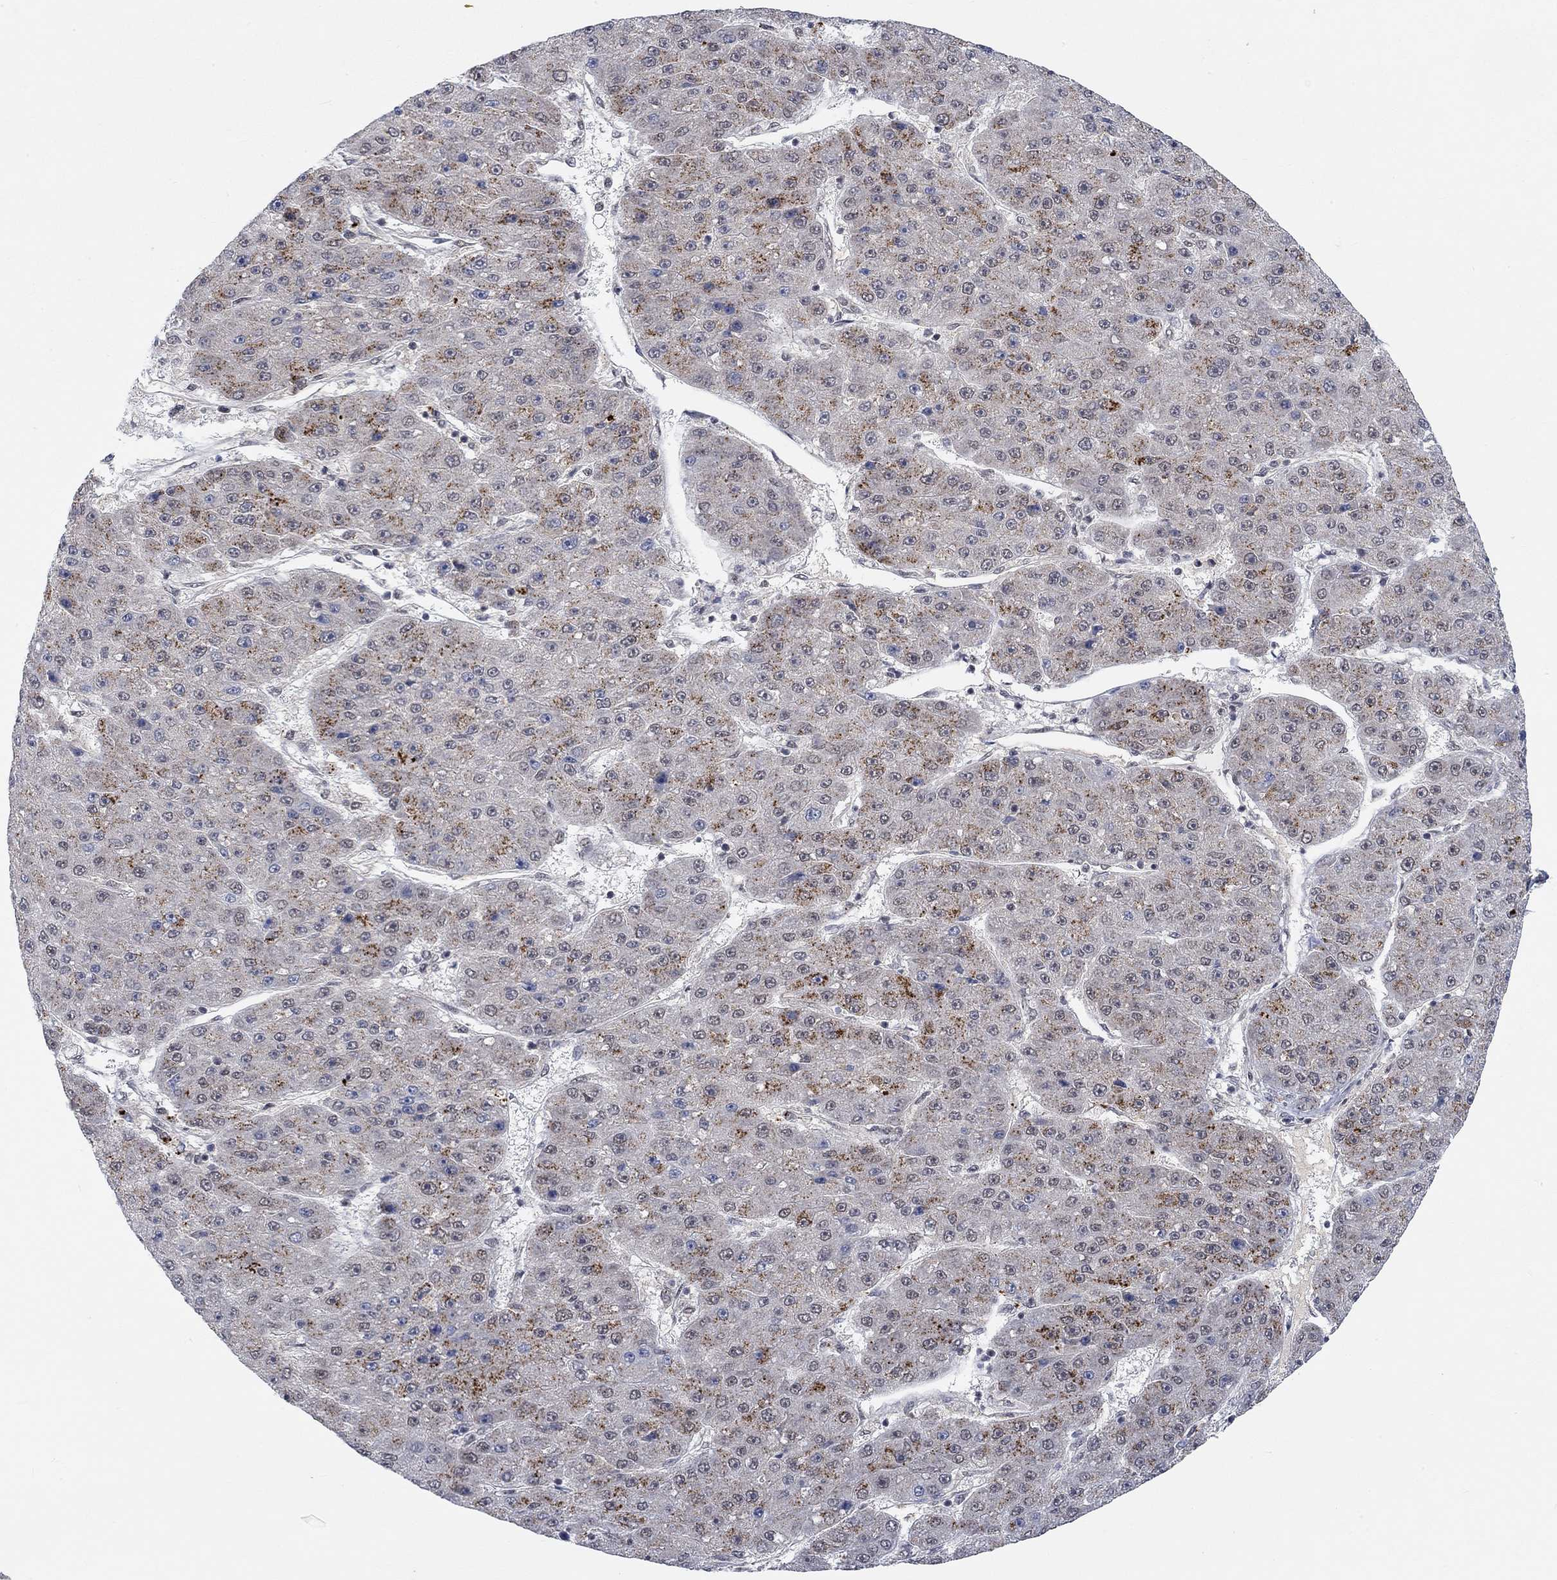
{"staining": {"intensity": "negative", "quantity": "none", "location": "none"}, "tissue": "liver cancer", "cell_type": "Tumor cells", "image_type": "cancer", "snomed": [{"axis": "morphology", "description": "Carcinoma, Hepatocellular, NOS"}, {"axis": "topography", "description": "Liver"}], "caption": "DAB (3,3'-diaminobenzidine) immunohistochemical staining of liver cancer (hepatocellular carcinoma) displays no significant expression in tumor cells. Brightfield microscopy of immunohistochemistry (IHC) stained with DAB (brown) and hematoxylin (blue), captured at high magnification.", "gene": "THAP8", "patient": {"sex": "male", "age": 67}}